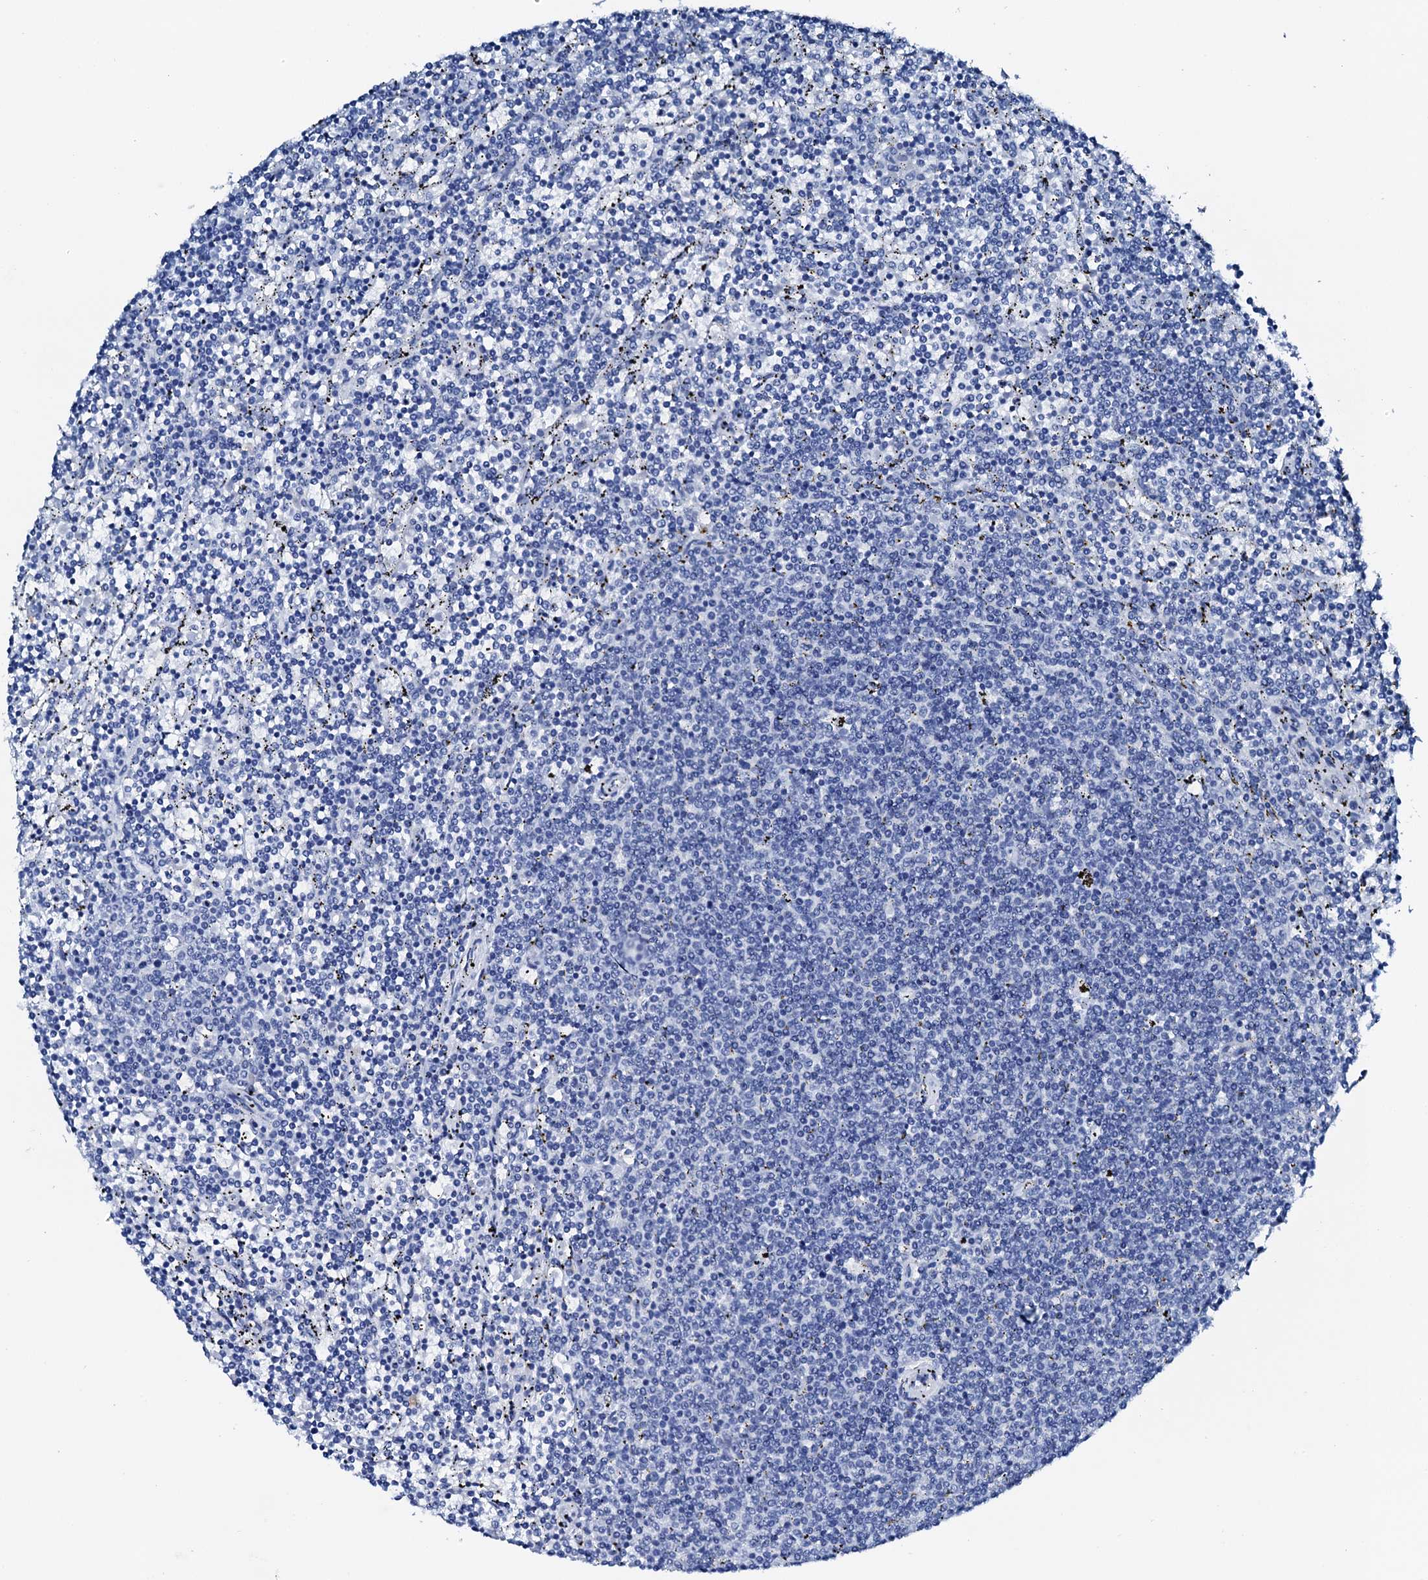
{"staining": {"intensity": "negative", "quantity": "none", "location": "none"}, "tissue": "lymphoma", "cell_type": "Tumor cells", "image_type": "cancer", "snomed": [{"axis": "morphology", "description": "Malignant lymphoma, non-Hodgkin's type, Low grade"}, {"axis": "topography", "description": "Spleen"}], "caption": "Immunohistochemical staining of lymphoma displays no significant expression in tumor cells. (Brightfield microscopy of DAB (3,3'-diaminobenzidine) IHC at high magnification).", "gene": "PTH", "patient": {"sex": "female", "age": 50}}